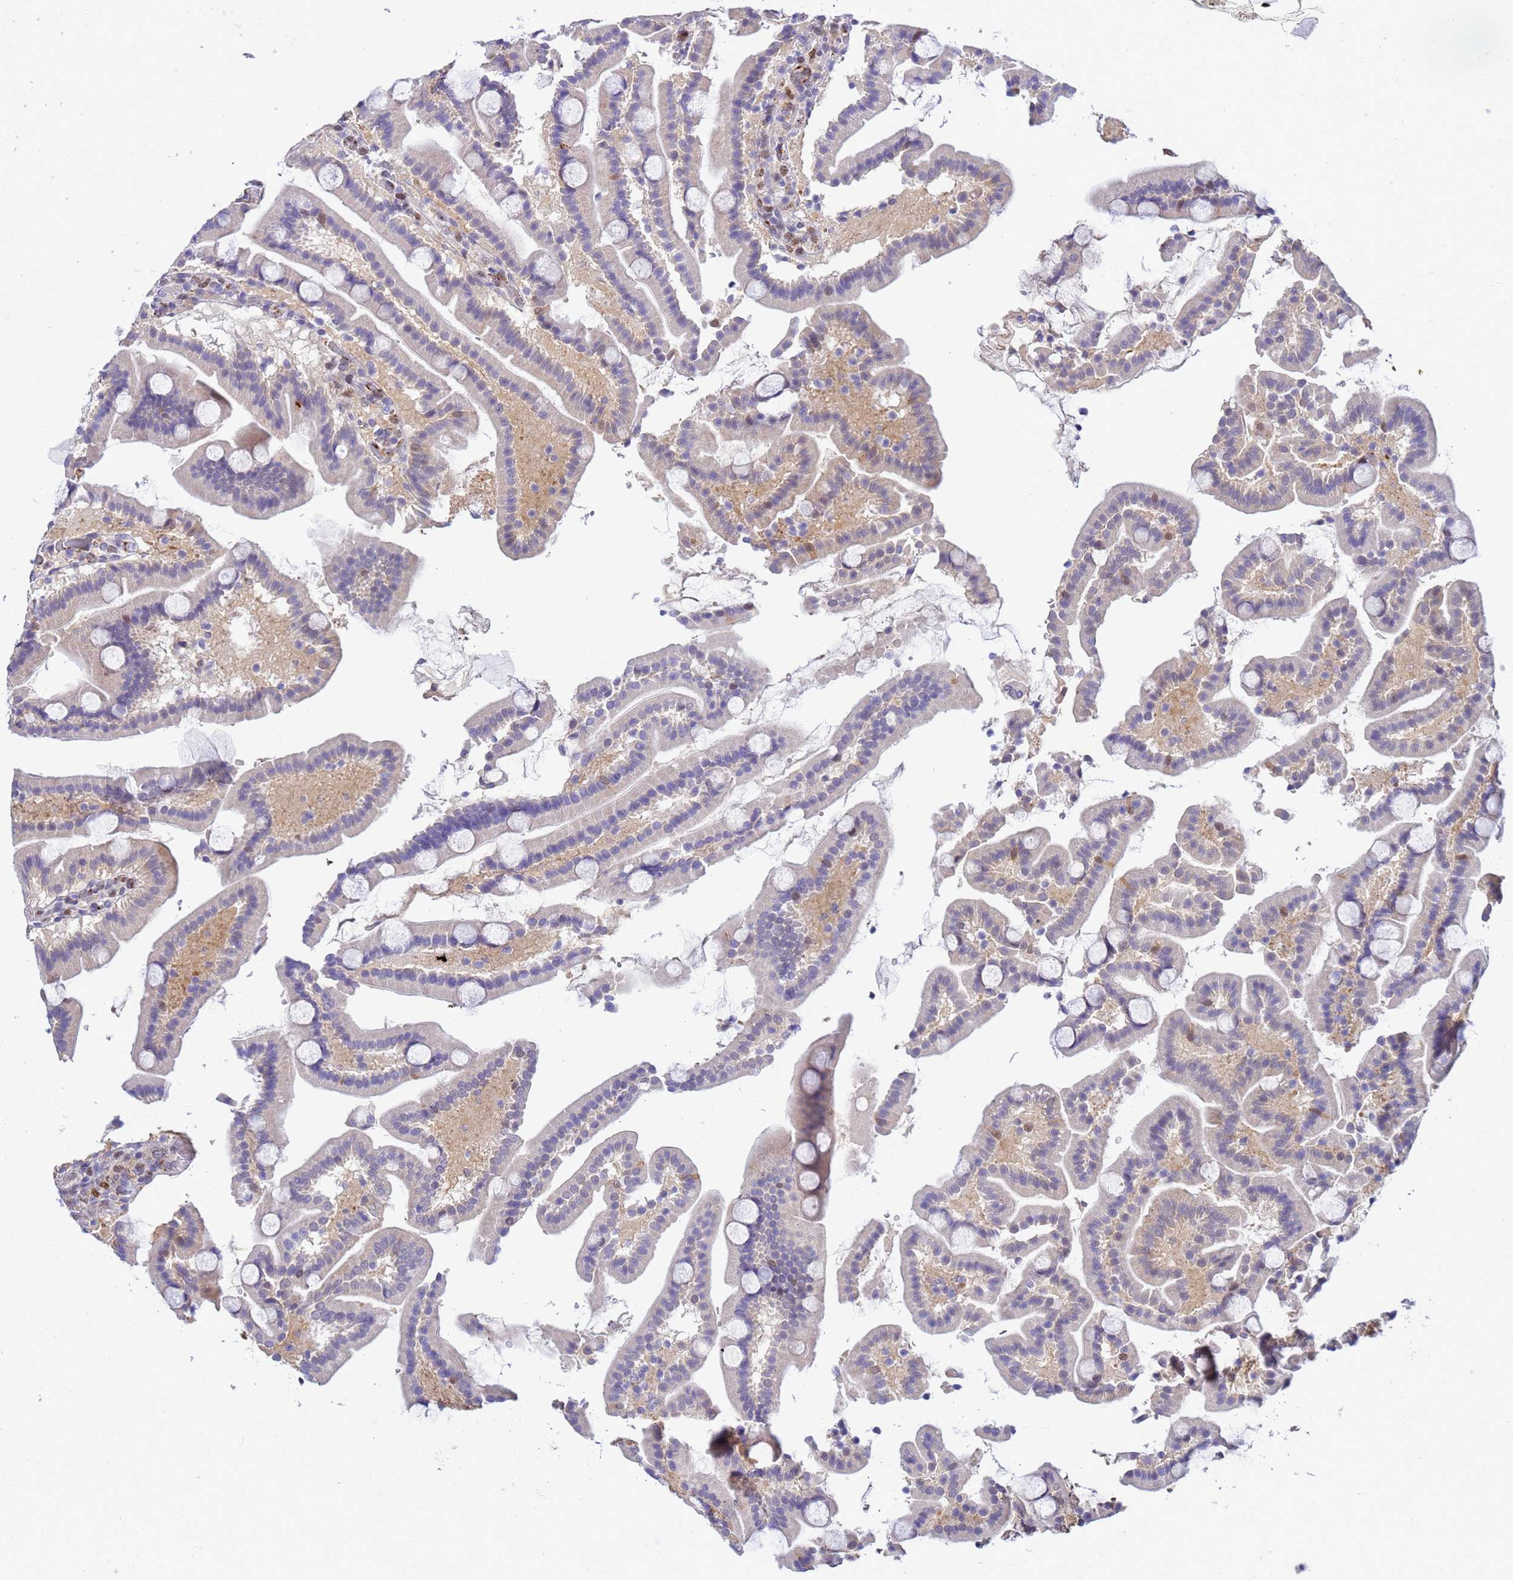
{"staining": {"intensity": "weak", "quantity": "25%-75%", "location": "cytoplasmic/membranous"}, "tissue": "duodenum", "cell_type": "Glandular cells", "image_type": "normal", "snomed": [{"axis": "morphology", "description": "Normal tissue, NOS"}, {"axis": "topography", "description": "Duodenum"}], "caption": "About 25%-75% of glandular cells in benign duodenum show weak cytoplasmic/membranous protein expression as visualized by brown immunohistochemical staining.", "gene": "SLC25A37", "patient": {"sex": "male", "age": 55}}